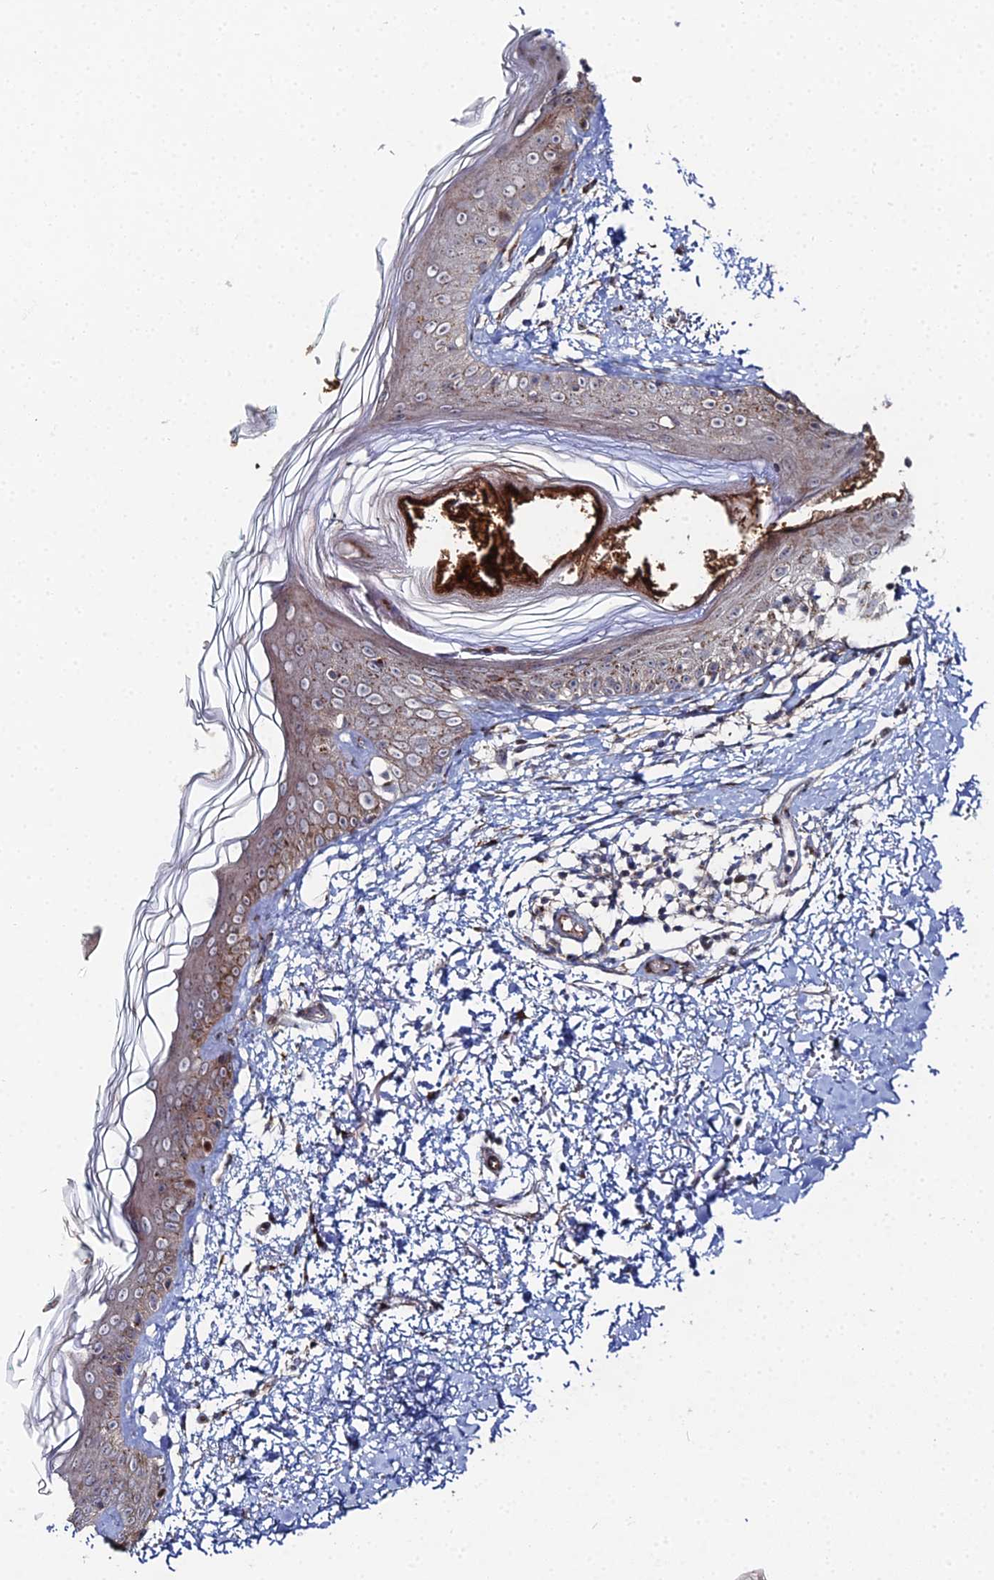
{"staining": {"intensity": "negative", "quantity": "none", "location": "none"}, "tissue": "skin", "cell_type": "Fibroblasts", "image_type": "normal", "snomed": [{"axis": "morphology", "description": "Normal tissue, NOS"}, {"axis": "topography", "description": "Skin"}], "caption": "This is an IHC micrograph of normal human skin. There is no expression in fibroblasts.", "gene": "SGMS1", "patient": {"sex": "male", "age": 66}}